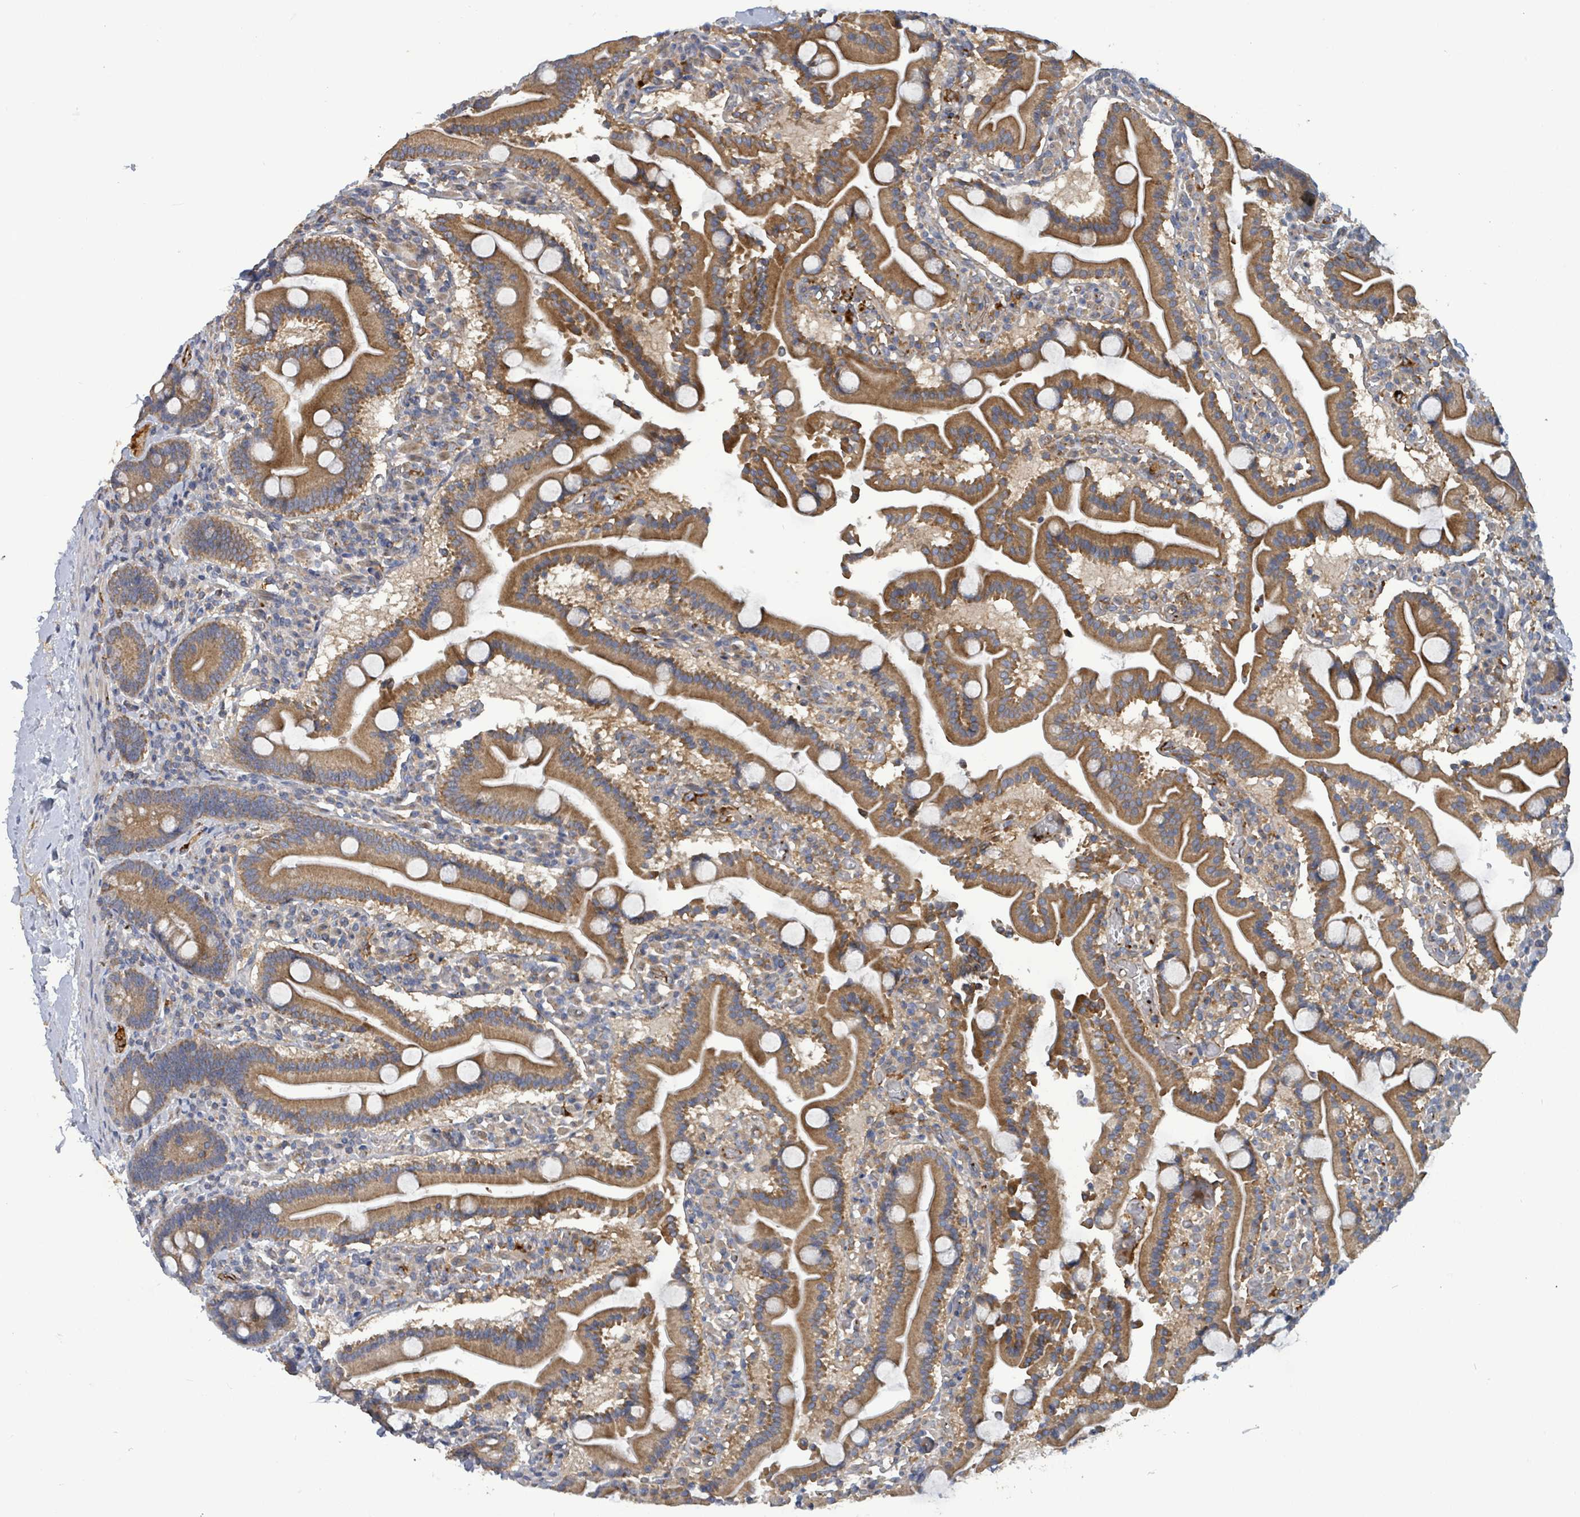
{"staining": {"intensity": "moderate", "quantity": ">75%", "location": "cytoplasmic/membranous"}, "tissue": "duodenum", "cell_type": "Glandular cells", "image_type": "normal", "snomed": [{"axis": "morphology", "description": "Normal tissue, NOS"}, {"axis": "topography", "description": "Duodenum"}], "caption": "Immunohistochemistry (DAB (3,3'-diaminobenzidine)) staining of unremarkable human duodenum demonstrates moderate cytoplasmic/membranous protein positivity in about >75% of glandular cells.", "gene": "PLAAT1", "patient": {"sex": "male", "age": 55}}